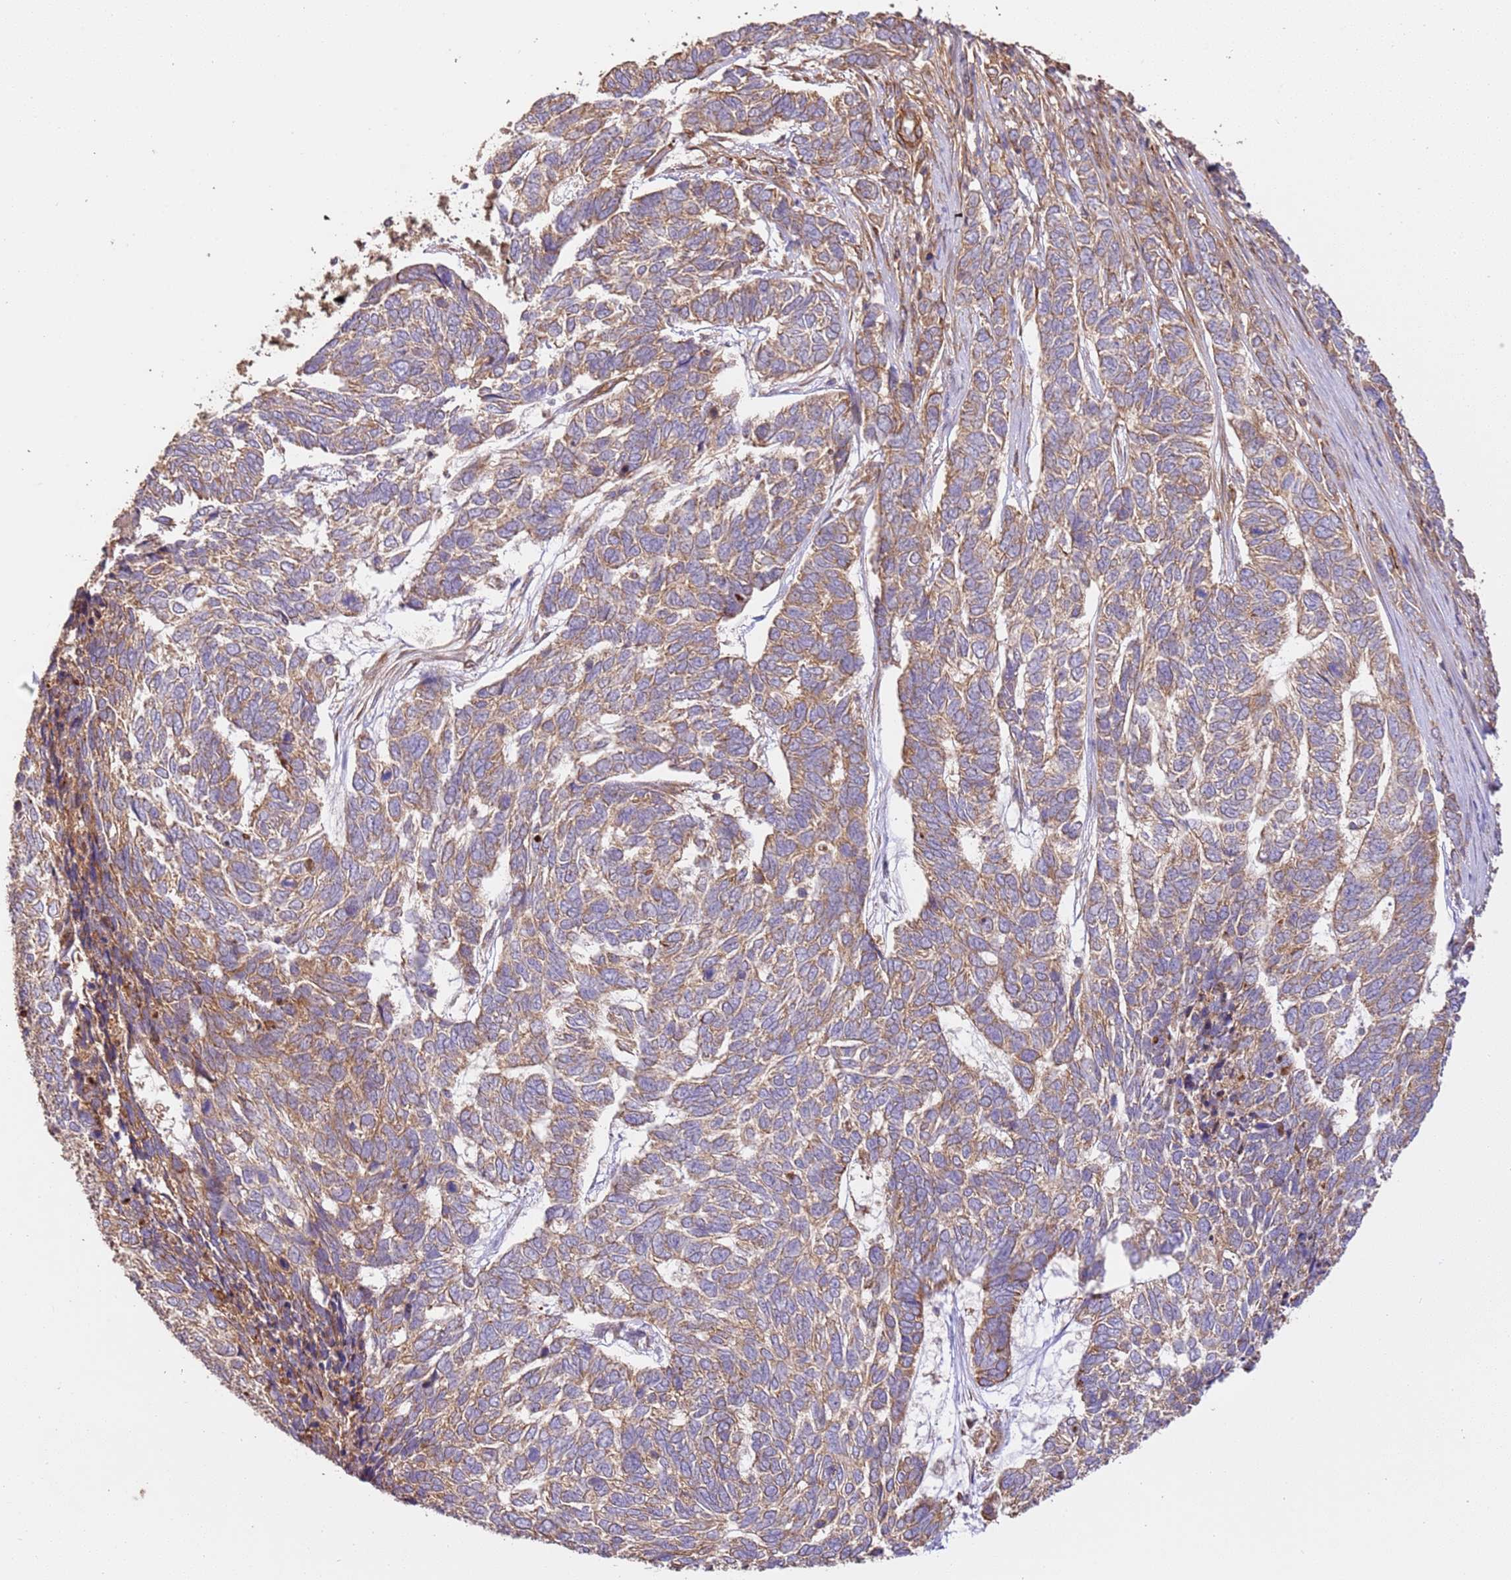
{"staining": {"intensity": "moderate", "quantity": ">75%", "location": "cytoplasmic/membranous"}, "tissue": "skin cancer", "cell_type": "Tumor cells", "image_type": "cancer", "snomed": [{"axis": "morphology", "description": "Basal cell carcinoma"}, {"axis": "topography", "description": "Skin"}], "caption": "Basal cell carcinoma (skin) stained with a protein marker demonstrates moderate staining in tumor cells.", "gene": "ZBTB39", "patient": {"sex": "female", "age": 65}}